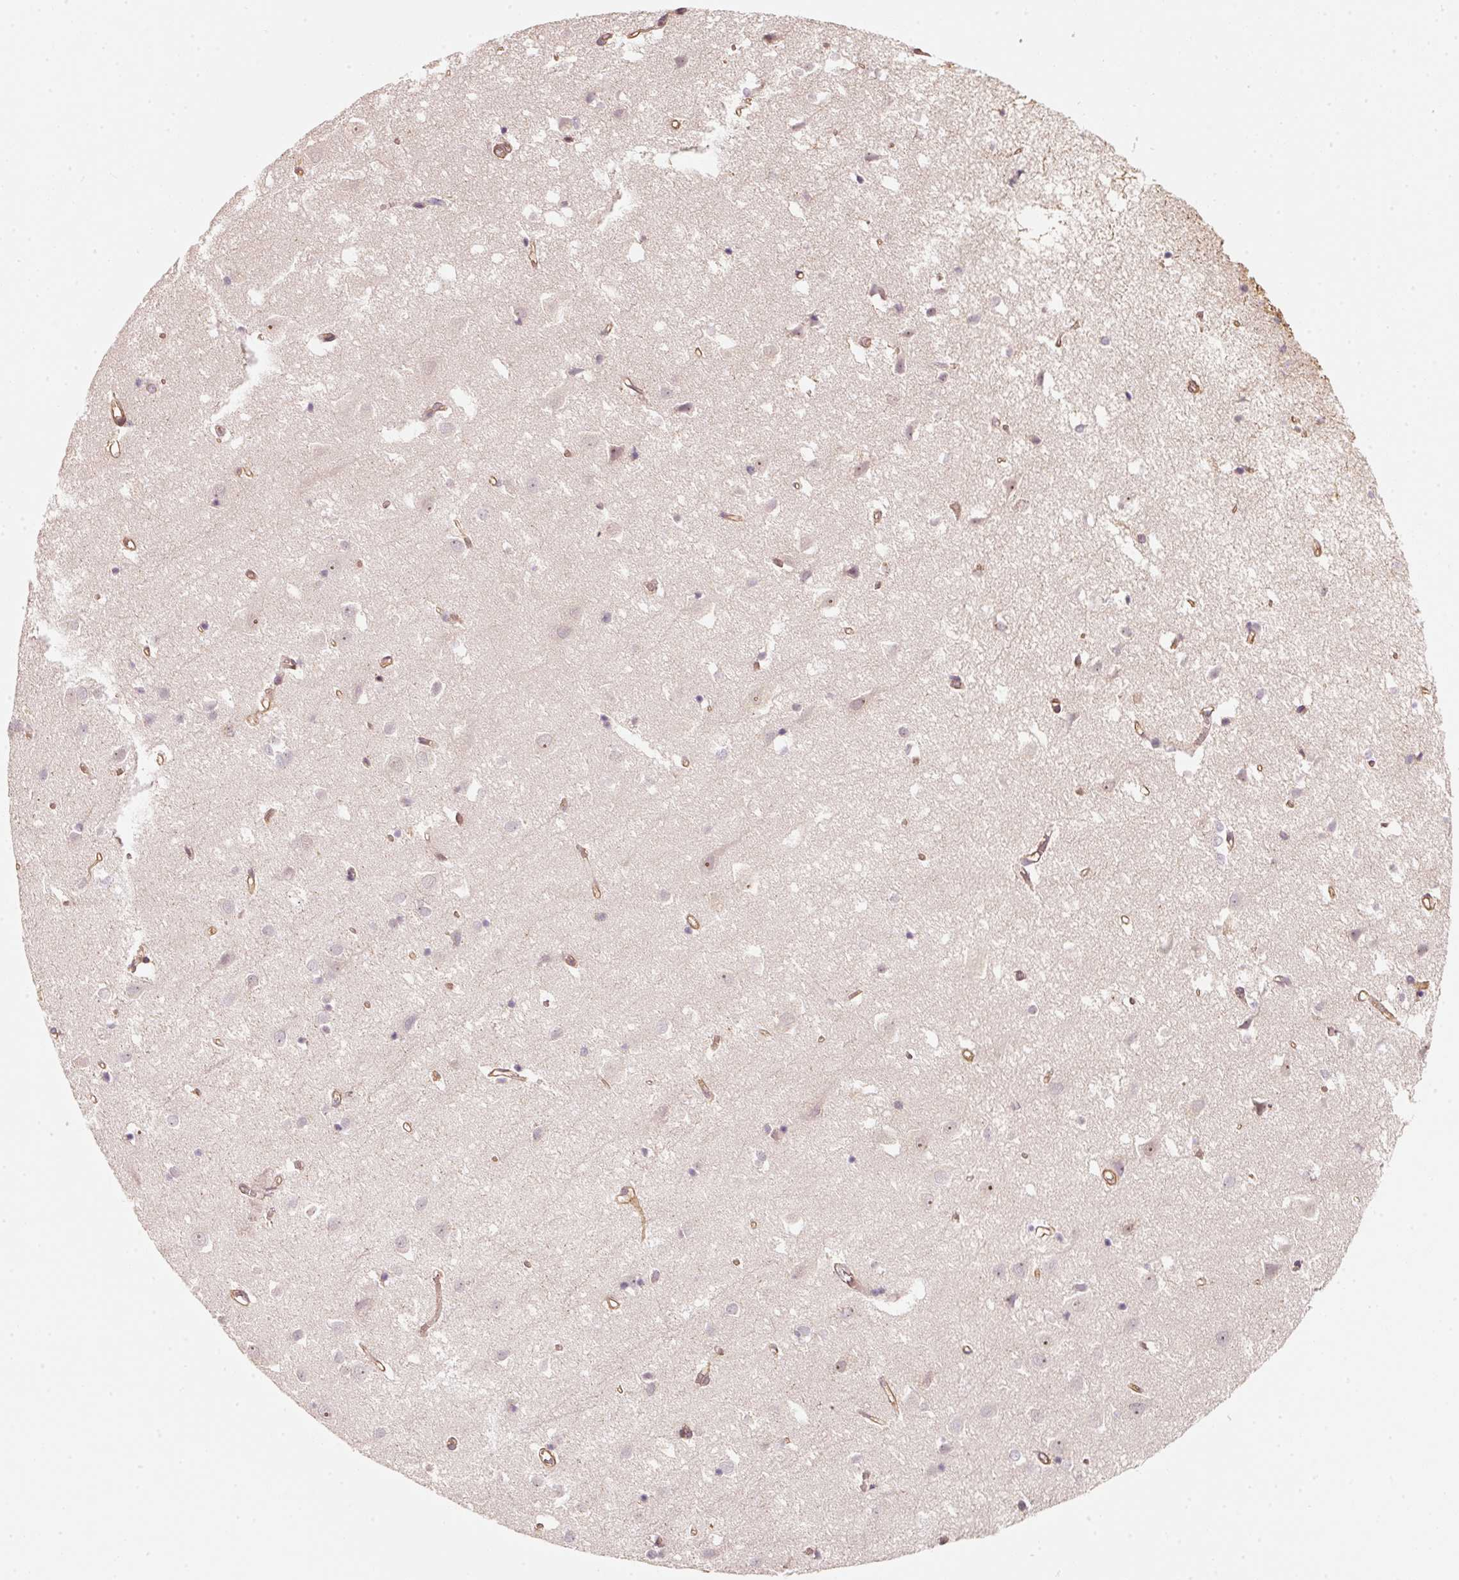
{"staining": {"intensity": "moderate", "quantity": ">75%", "location": "cytoplasmic/membranous"}, "tissue": "cerebral cortex", "cell_type": "Endothelial cells", "image_type": "normal", "snomed": [{"axis": "morphology", "description": "Normal tissue, NOS"}, {"axis": "topography", "description": "Cerebral cortex"}], "caption": "This is a photomicrograph of immunohistochemistry staining of normal cerebral cortex, which shows moderate staining in the cytoplasmic/membranous of endothelial cells.", "gene": "CEP95", "patient": {"sex": "male", "age": 70}}